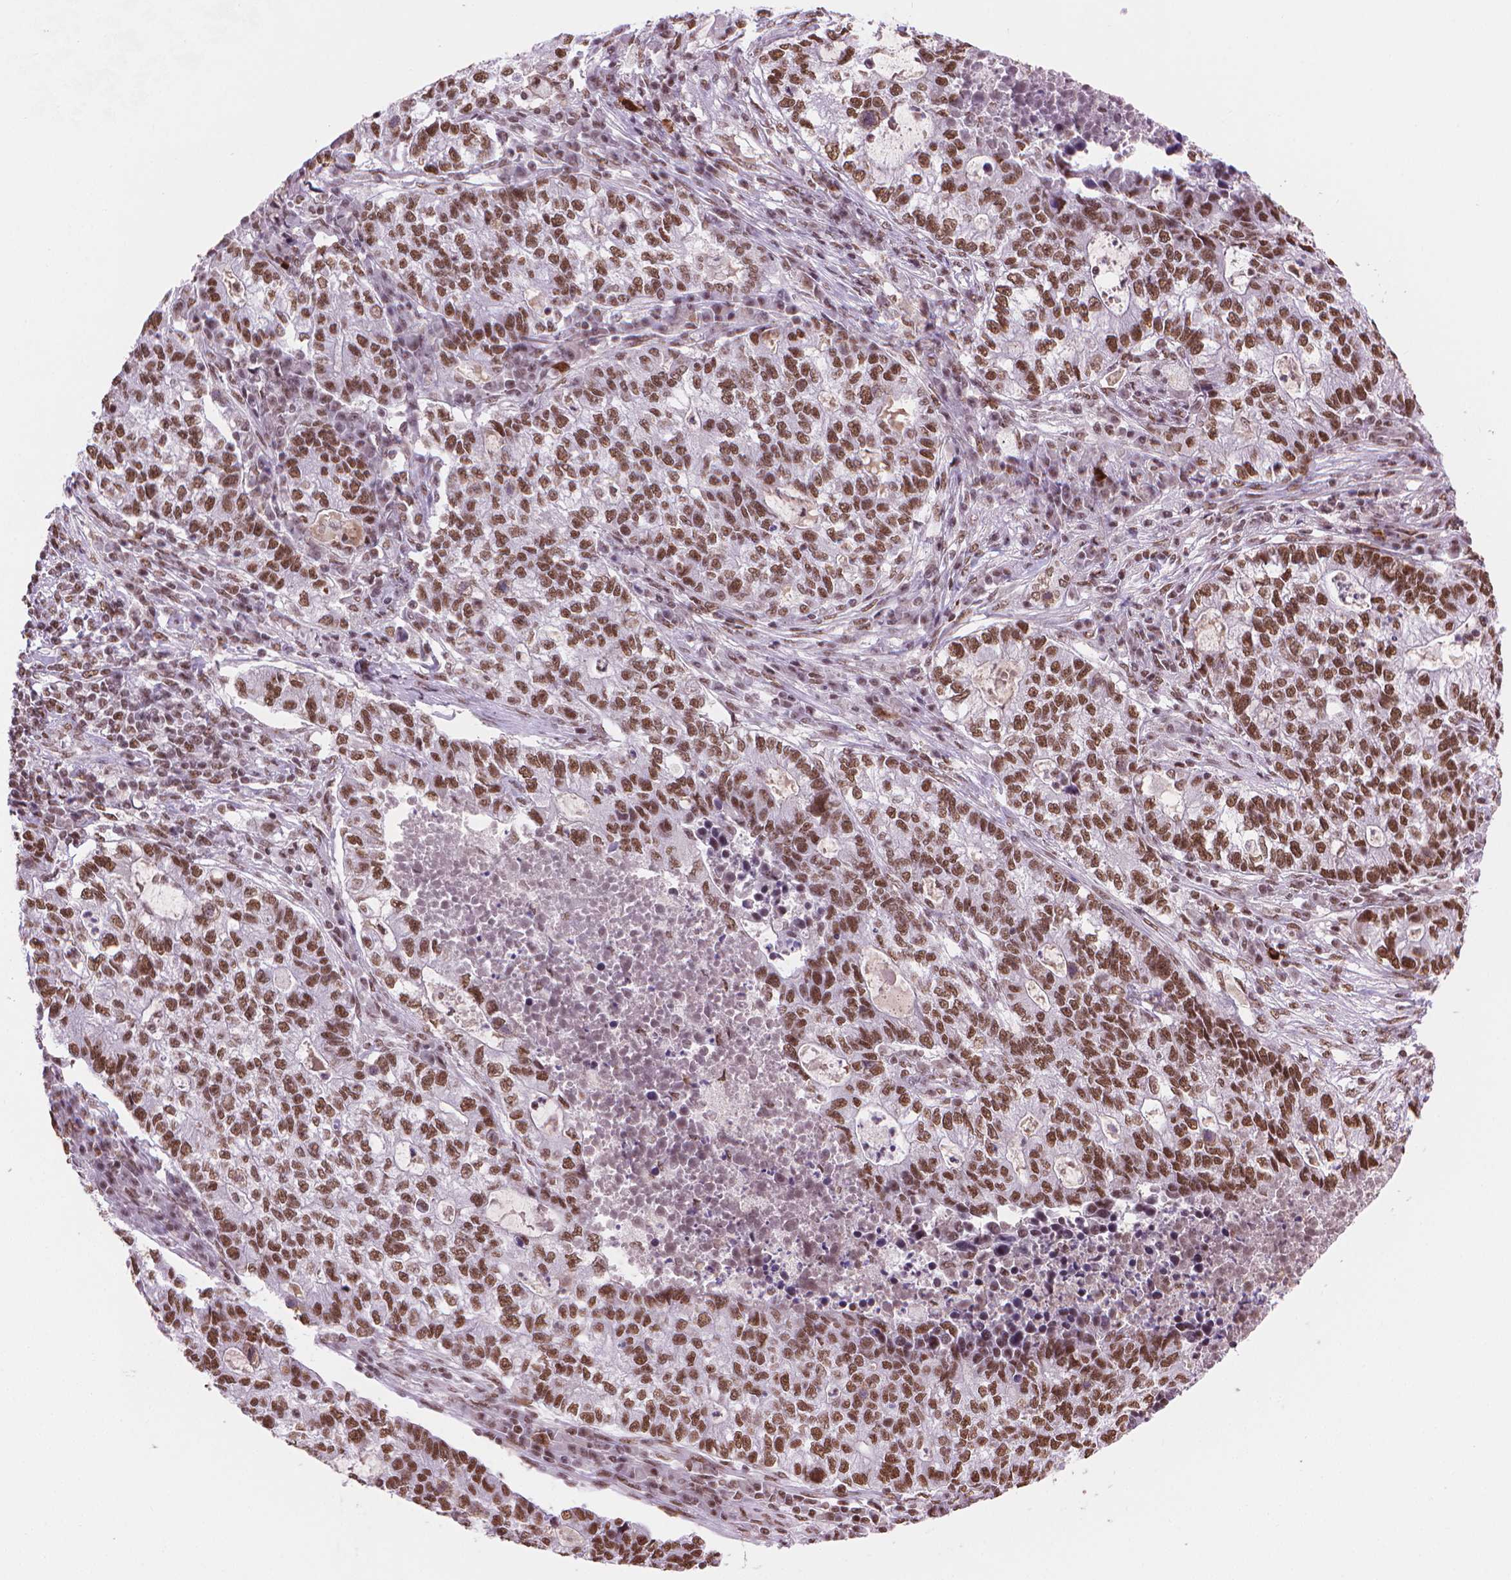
{"staining": {"intensity": "moderate", "quantity": ">75%", "location": "nuclear"}, "tissue": "lung cancer", "cell_type": "Tumor cells", "image_type": "cancer", "snomed": [{"axis": "morphology", "description": "Adenocarcinoma, NOS"}, {"axis": "topography", "description": "Lung"}], "caption": "Immunohistochemical staining of lung cancer (adenocarcinoma) displays moderate nuclear protein staining in about >75% of tumor cells.", "gene": "RPA4", "patient": {"sex": "male", "age": 57}}